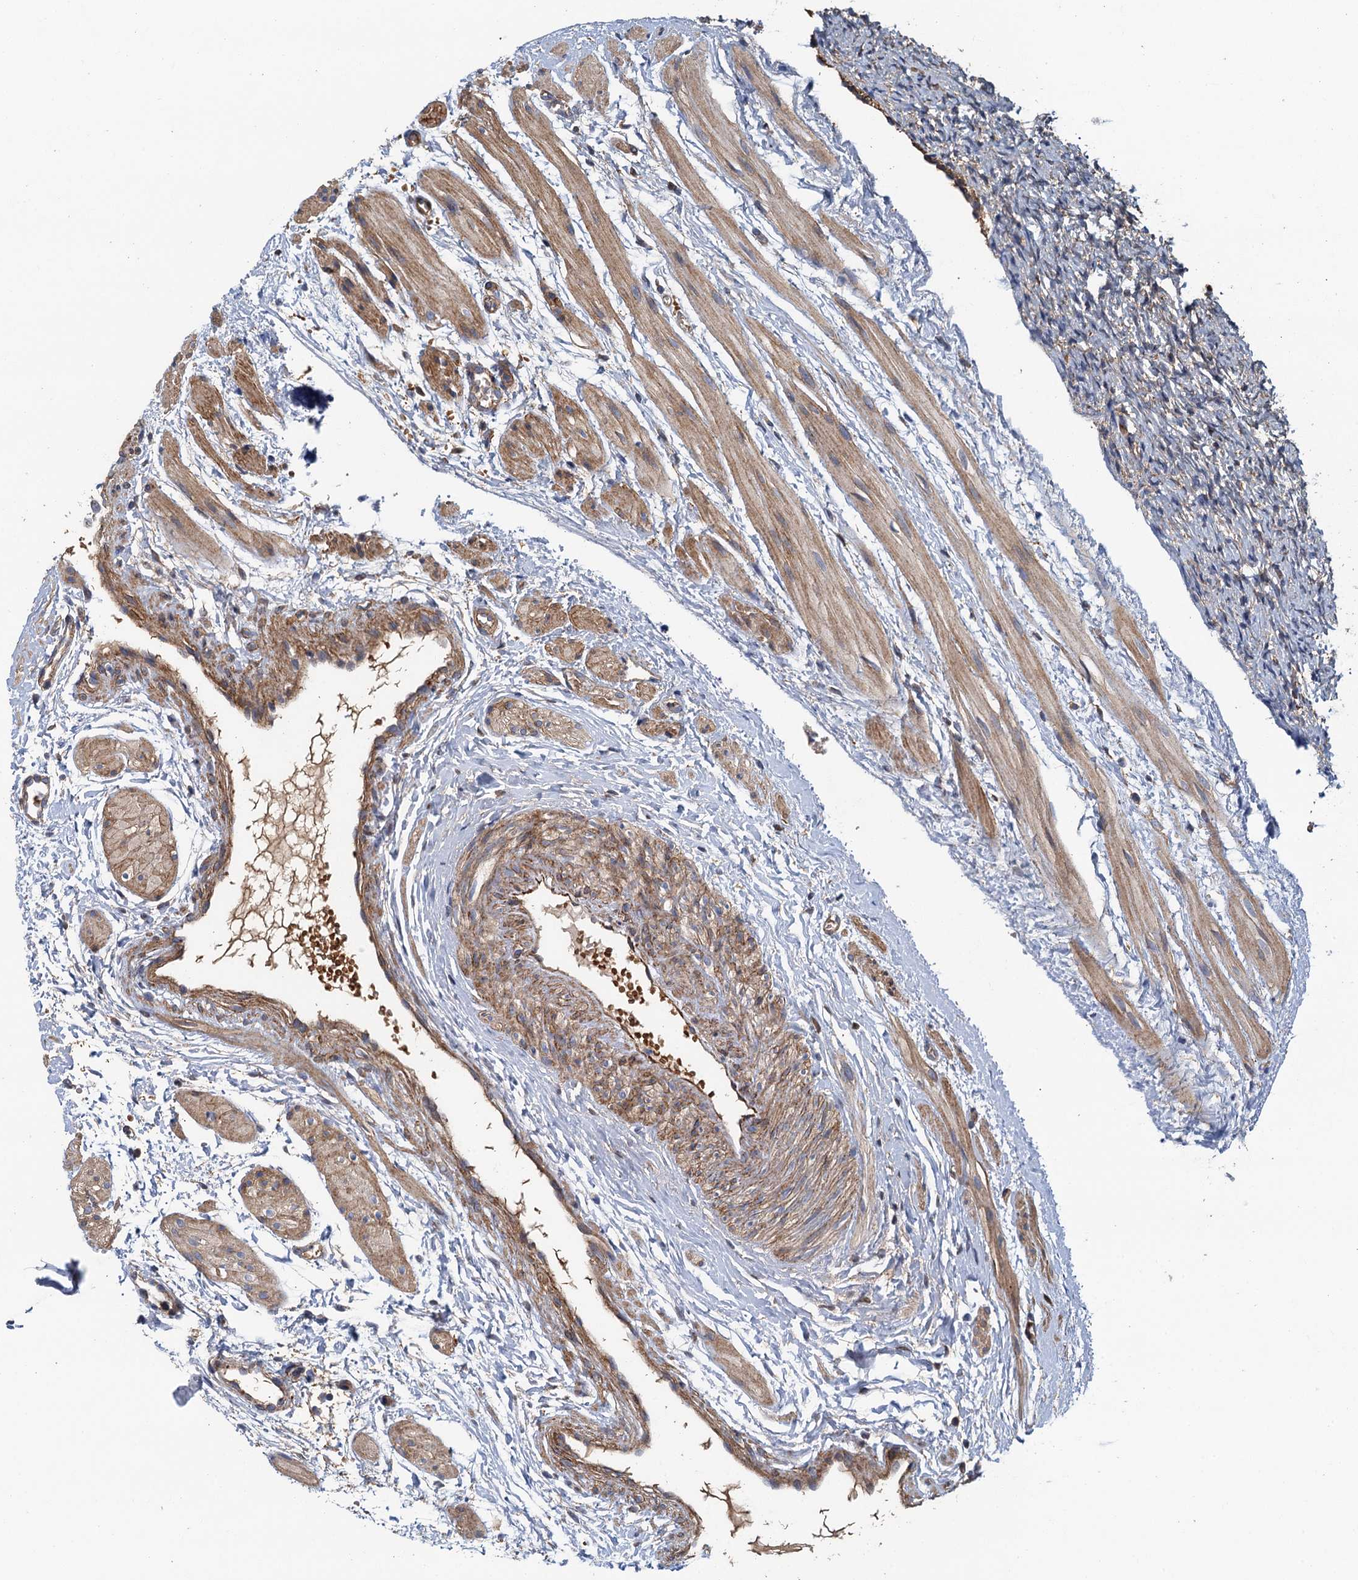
{"staining": {"intensity": "moderate", "quantity": ">75%", "location": "cytoplasmic/membranous"}, "tissue": "ovary", "cell_type": "Follicle cells", "image_type": "normal", "snomed": [{"axis": "morphology", "description": "Normal tissue, NOS"}, {"axis": "topography", "description": "Ovary"}], "caption": "Unremarkable ovary was stained to show a protein in brown. There is medium levels of moderate cytoplasmic/membranous staining in approximately >75% of follicle cells.", "gene": "RSAD2", "patient": {"sex": "female", "age": 41}}